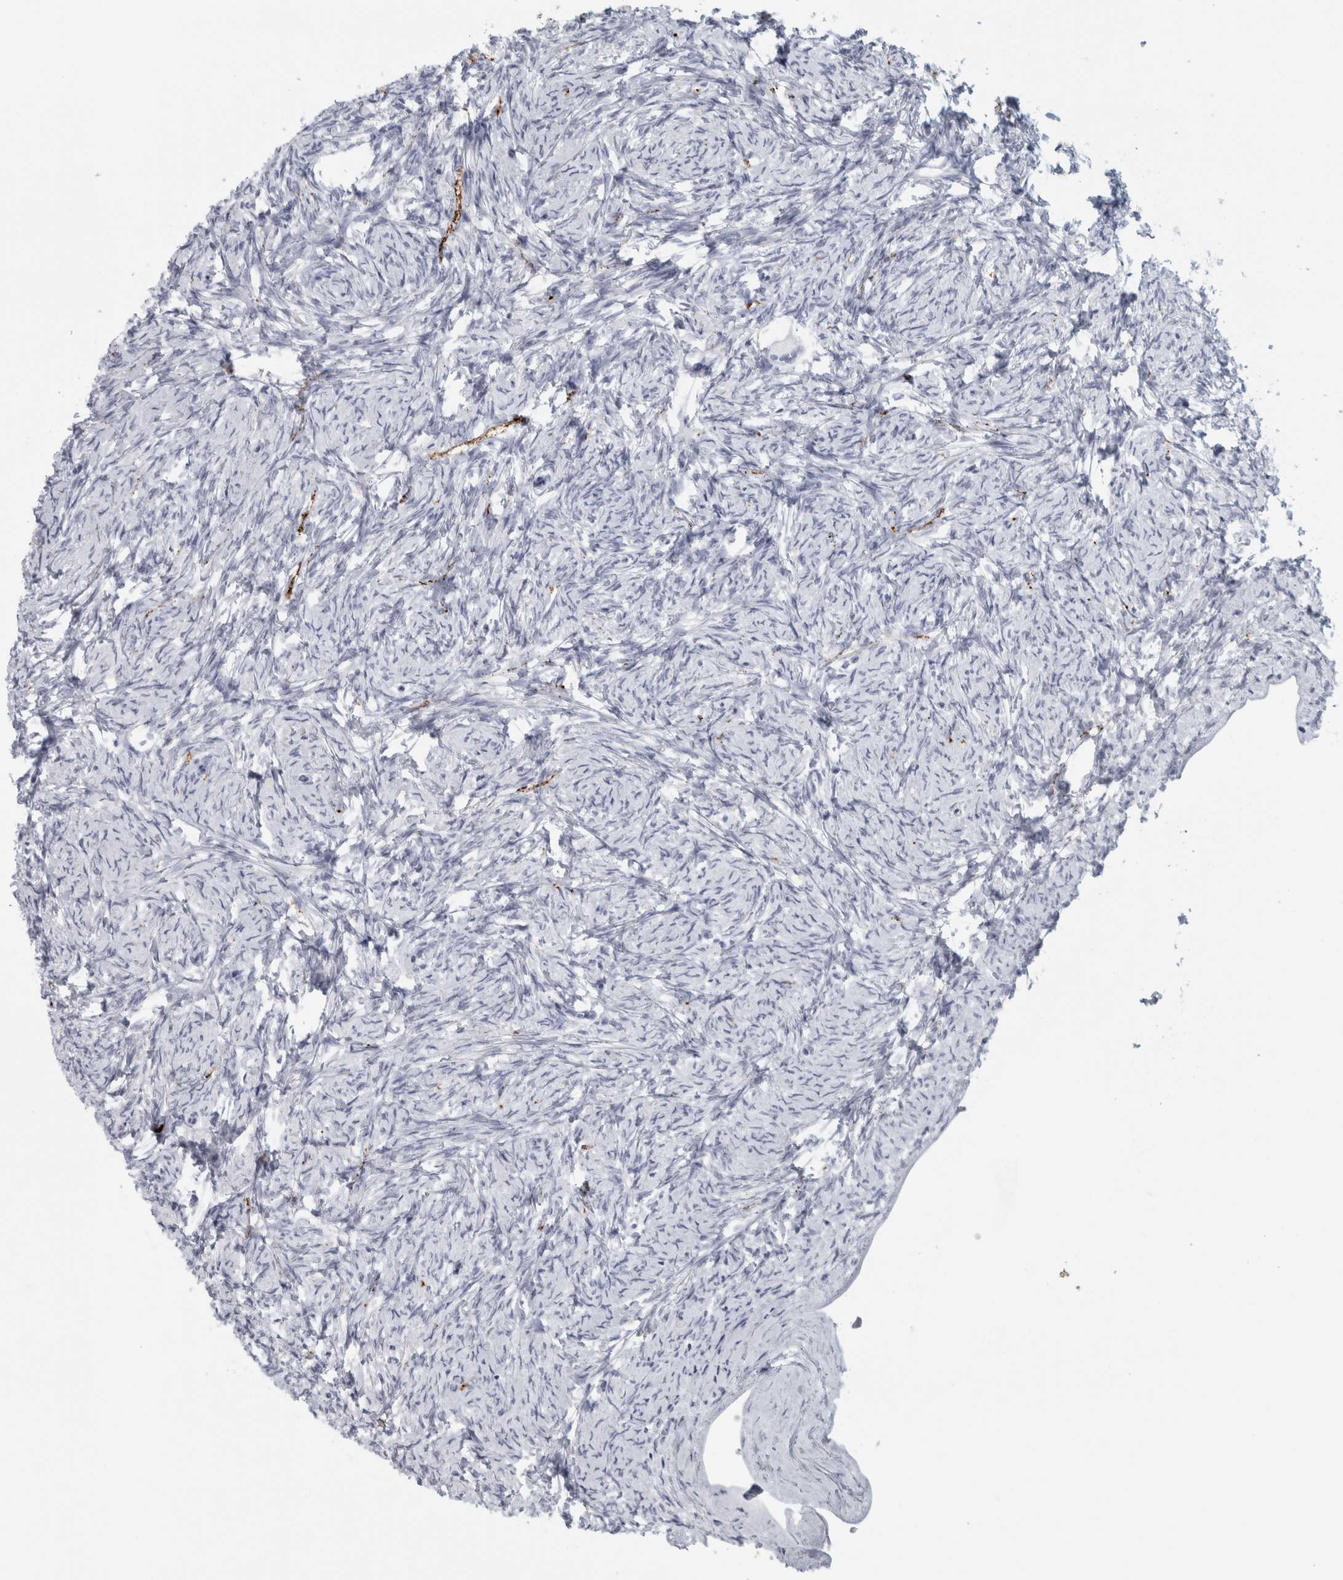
{"staining": {"intensity": "negative", "quantity": "none", "location": "none"}, "tissue": "ovary", "cell_type": "Follicle cells", "image_type": "normal", "snomed": [{"axis": "morphology", "description": "Normal tissue, NOS"}, {"axis": "topography", "description": "Ovary"}], "caption": "An IHC micrograph of normal ovary is shown. There is no staining in follicle cells of ovary.", "gene": "CPE", "patient": {"sex": "female", "age": 34}}